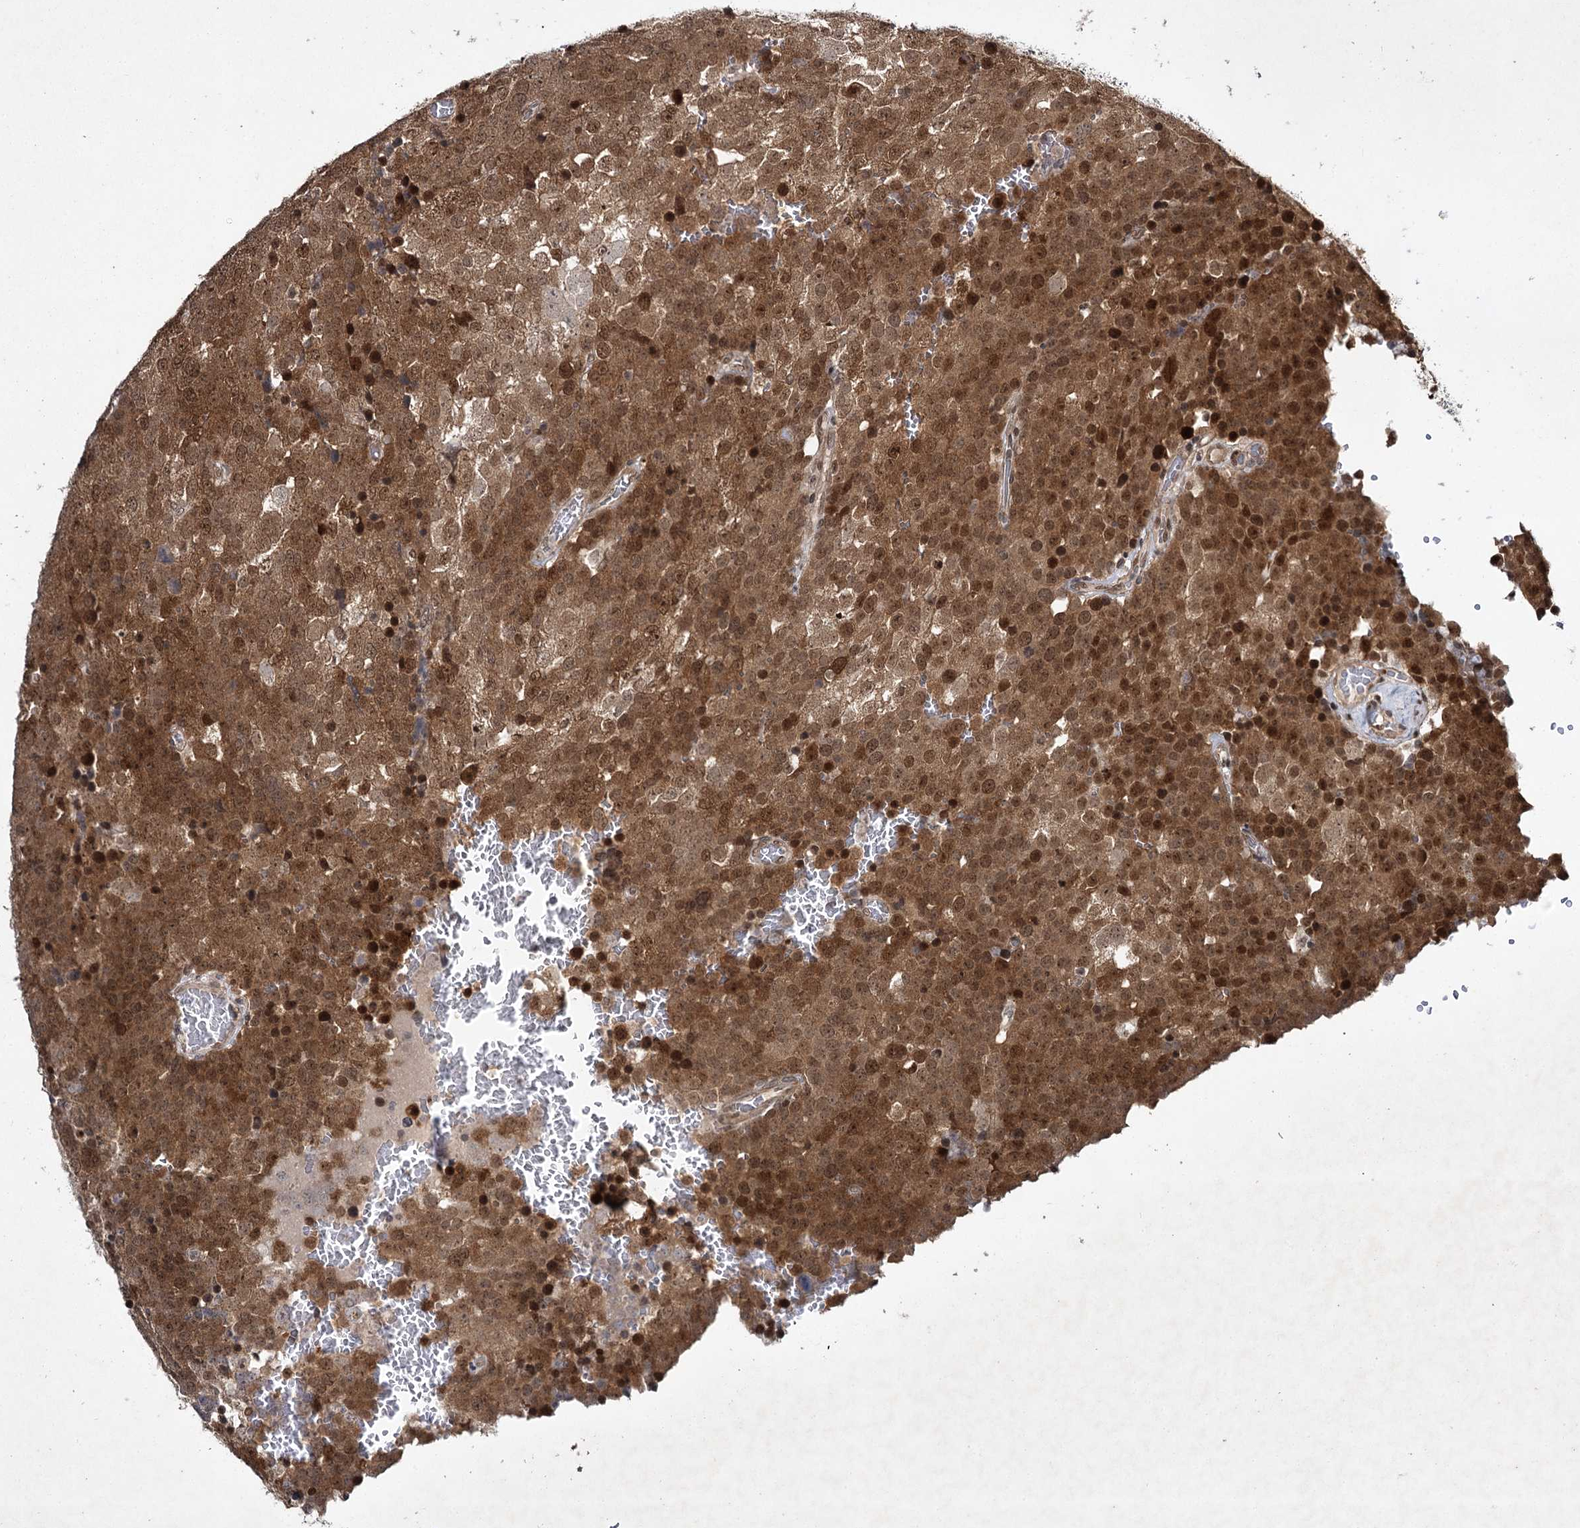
{"staining": {"intensity": "moderate", "quantity": ">75%", "location": "cytoplasmic/membranous,nuclear"}, "tissue": "testis cancer", "cell_type": "Tumor cells", "image_type": "cancer", "snomed": [{"axis": "morphology", "description": "Seminoma, NOS"}, {"axis": "topography", "description": "Testis"}], "caption": "Immunohistochemical staining of human testis cancer exhibits medium levels of moderate cytoplasmic/membranous and nuclear protein staining in approximately >75% of tumor cells. (Stains: DAB in brown, nuclei in blue, Microscopy: brightfield microscopy at high magnification).", "gene": "DCUN1D4", "patient": {"sex": "male", "age": 71}}